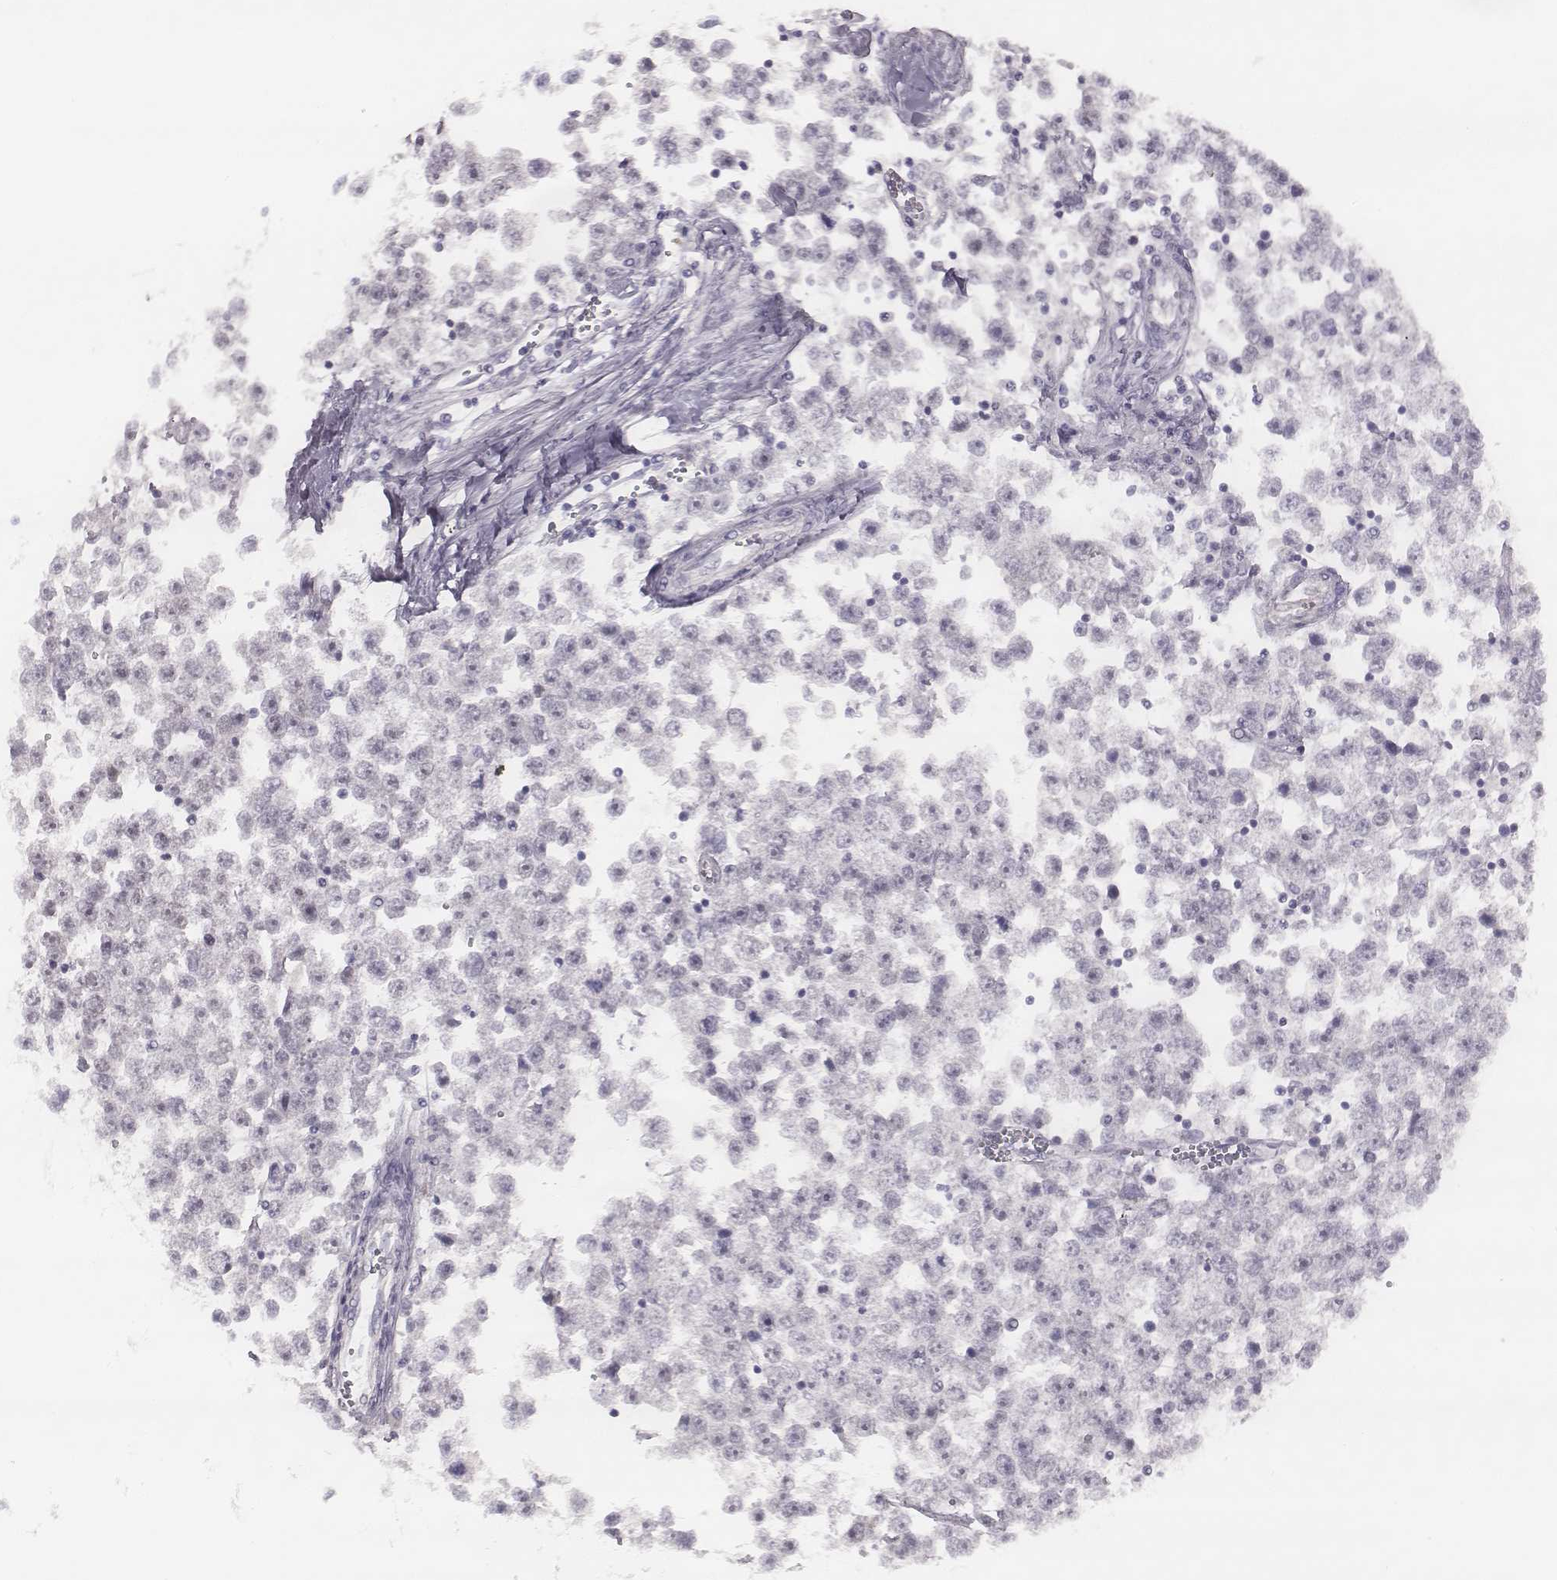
{"staining": {"intensity": "negative", "quantity": "none", "location": "none"}, "tissue": "testis cancer", "cell_type": "Tumor cells", "image_type": "cancer", "snomed": [{"axis": "morphology", "description": "Seminoma, NOS"}, {"axis": "topography", "description": "Testis"}], "caption": "Protein analysis of testis seminoma displays no significant positivity in tumor cells.", "gene": "KCNJ12", "patient": {"sex": "male", "age": 34}}